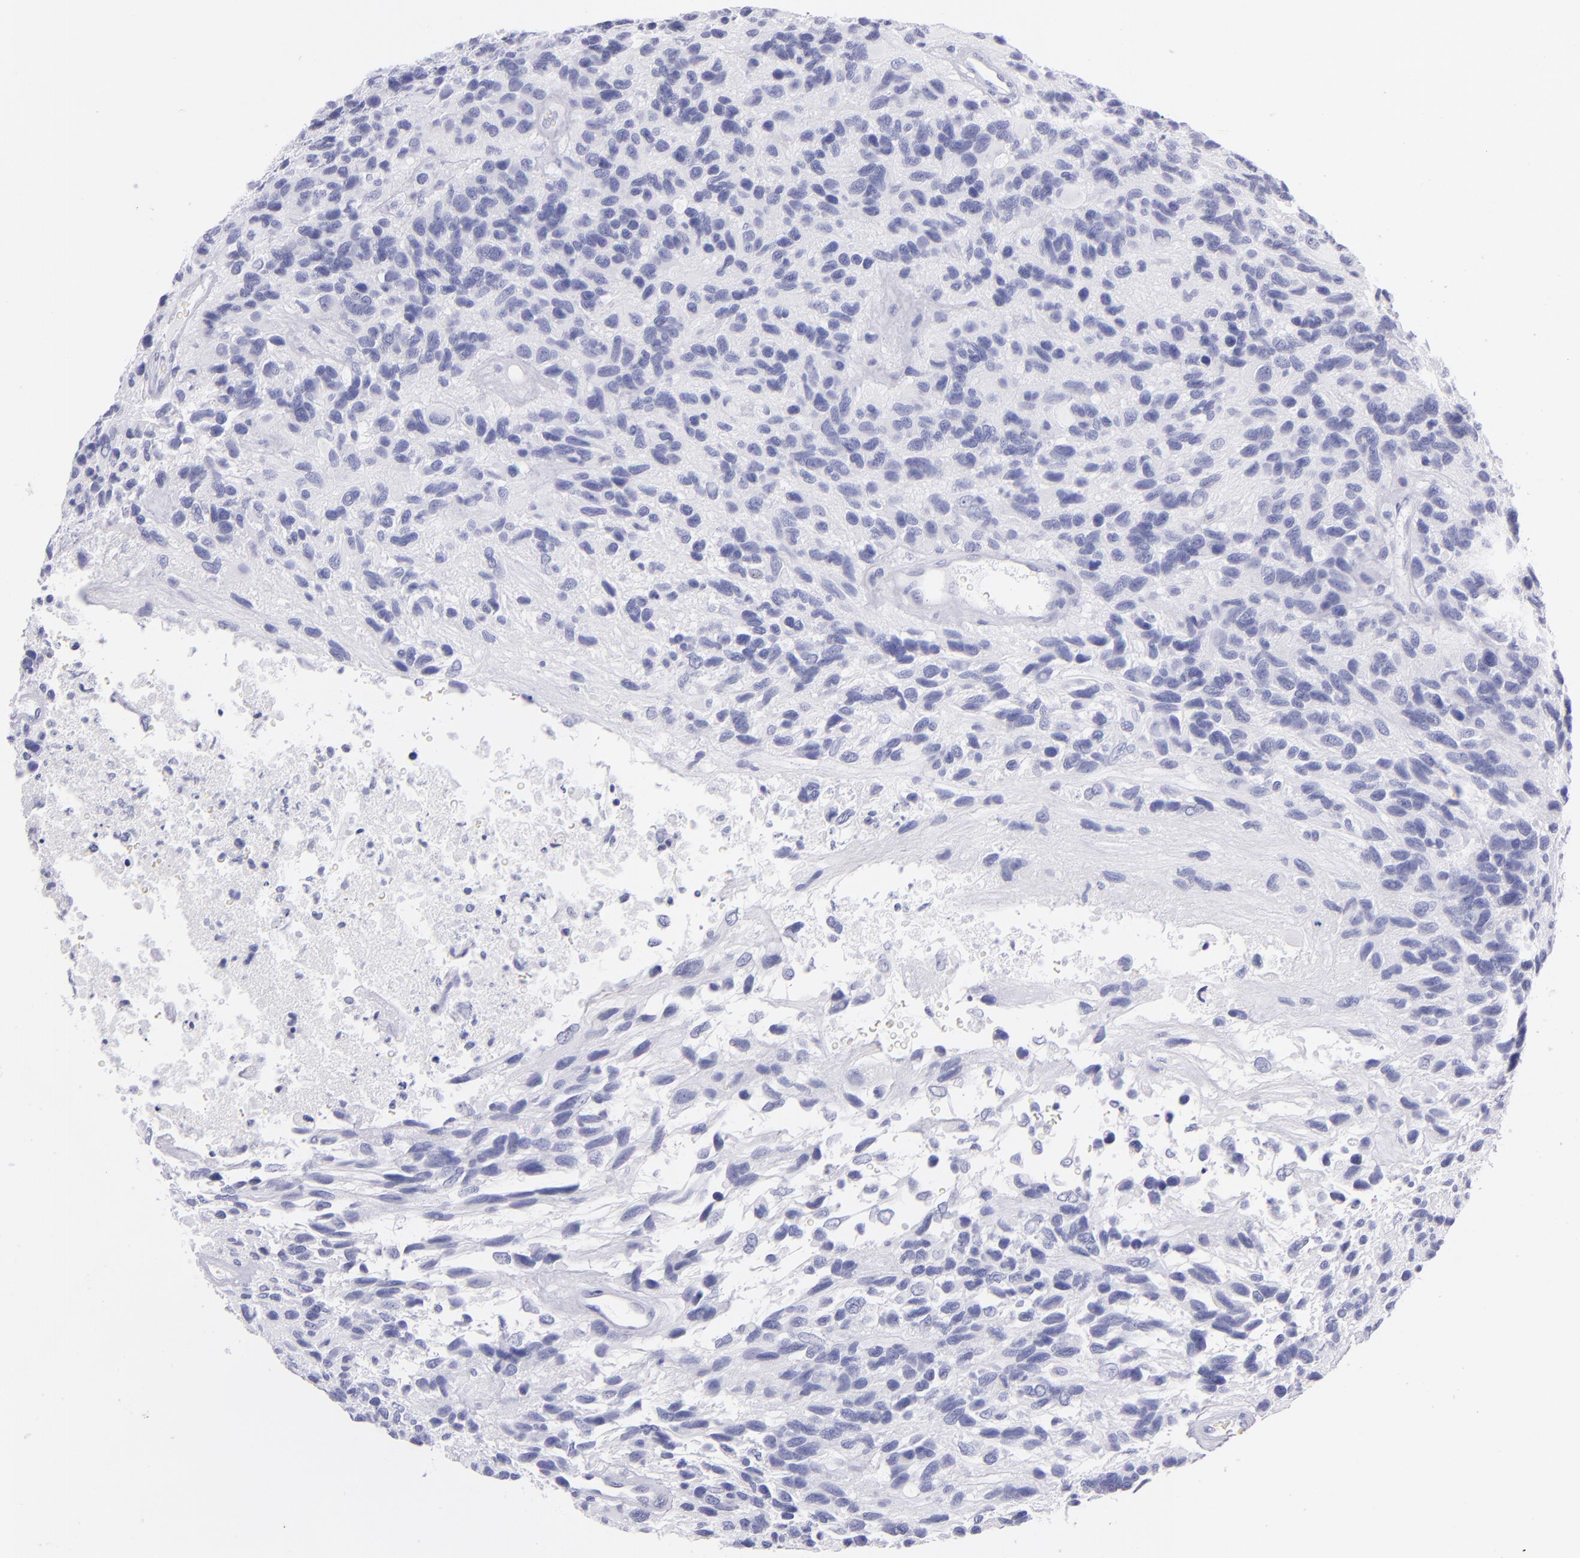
{"staining": {"intensity": "negative", "quantity": "none", "location": "none"}, "tissue": "glioma", "cell_type": "Tumor cells", "image_type": "cancer", "snomed": [{"axis": "morphology", "description": "Glioma, malignant, High grade"}, {"axis": "topography", "description": "Brain"}], "caption": "This is an immunohistochemistry (IHC) histopathology image of malignant glioma (high-grade). There is no staining in tumor cells.", "gene": "PRPH", "patient": {"sex": "male", "age": 77}}